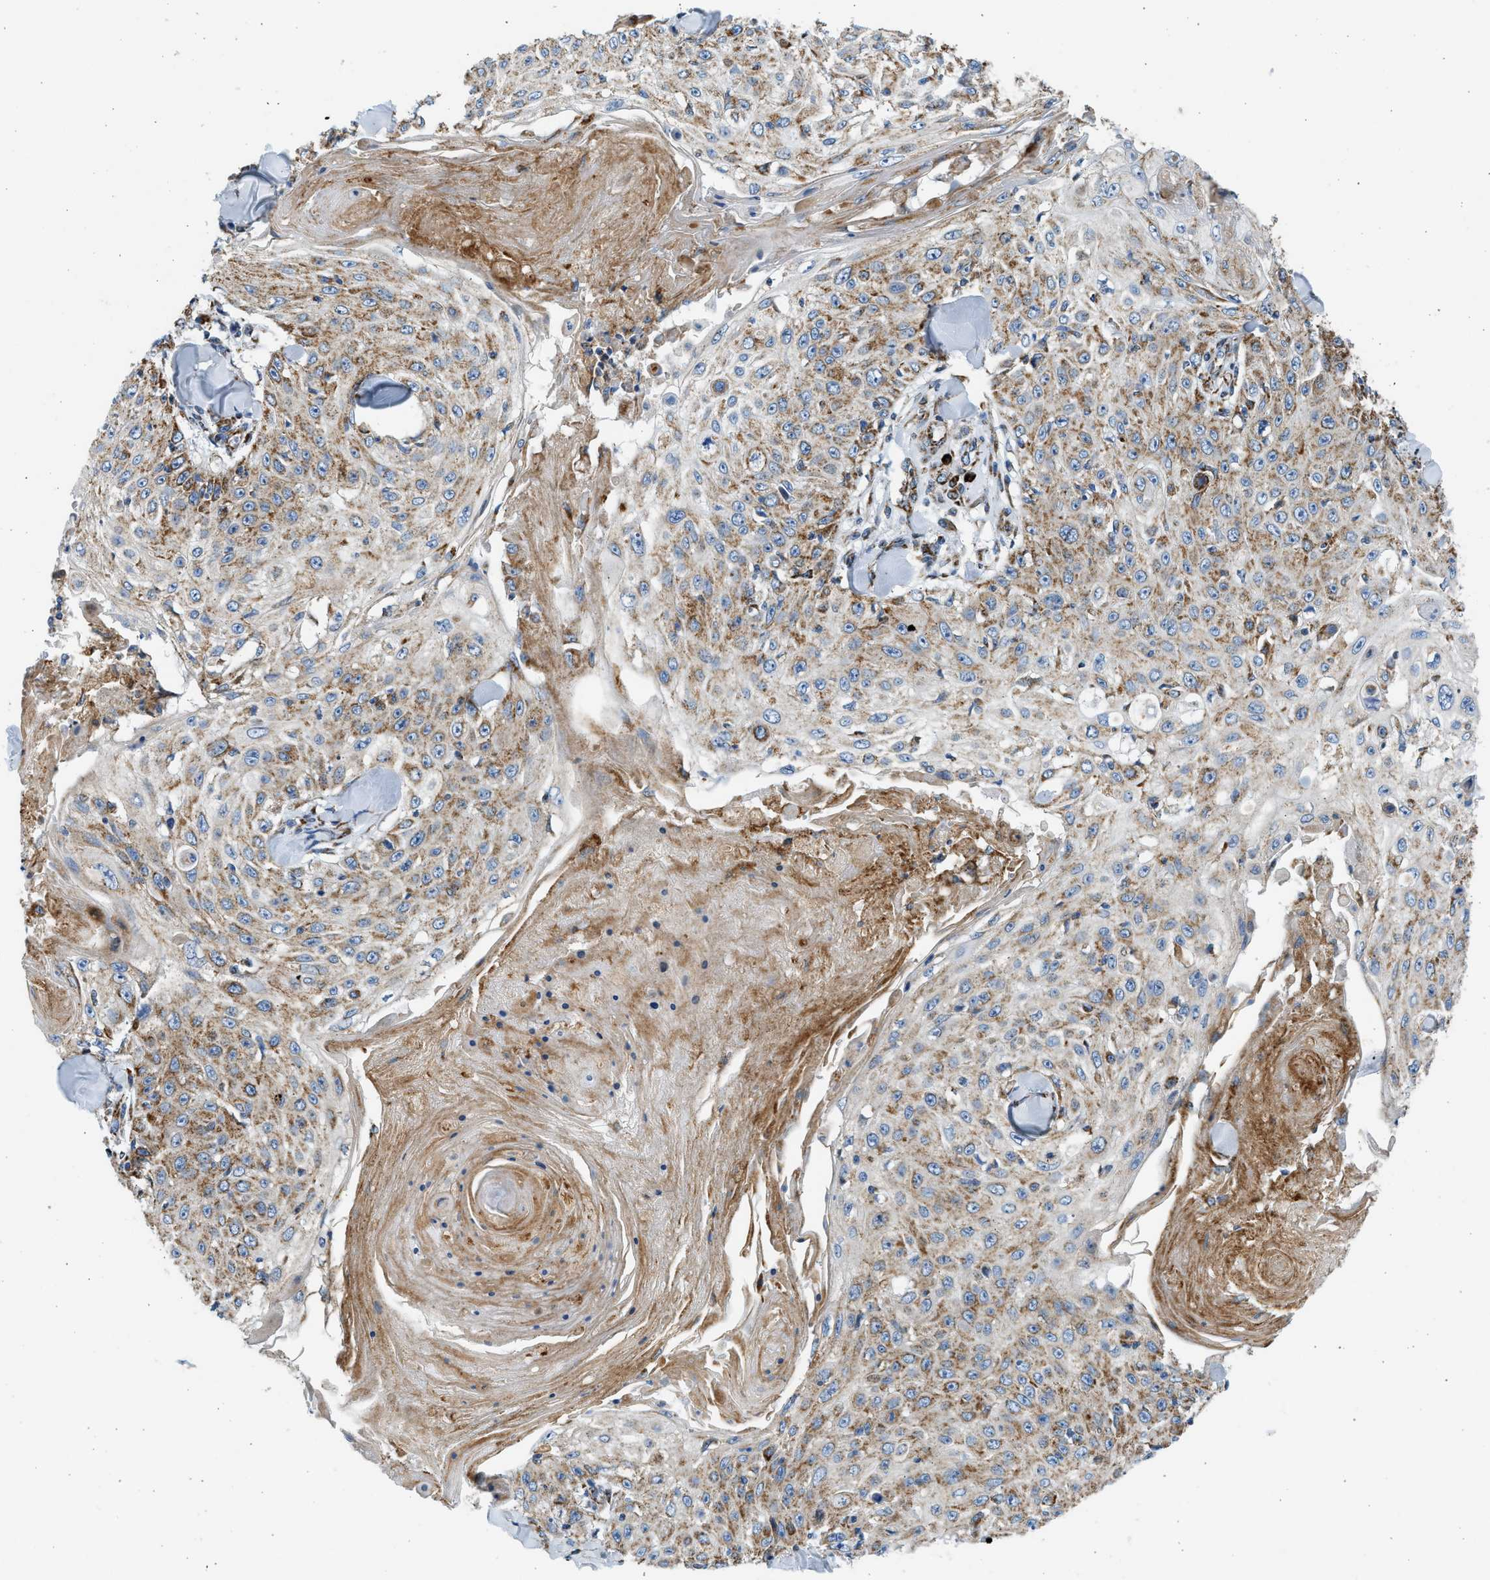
{"staining": {"intensity": "moderate", "quantity": ">75%", "location": "cytoplasmic/membranous"}, "tissue": "skin cancer", "cell_type": "Tumor cells", "image_type": "cancer", "snomed": [{"axis": "morphology", "description": "Squamous cell carcinoma, NOS"}, {"axis": "topography", "description": "Skin"}], "caption": "A high-resolution micrograph shows immunohistochemistry staining of skin cancer (squamous cell carcinoma), which shows moderate cytoplasmic/membranous positivity in approximately >75% of tumor cells.", "gene": "KCNMB3", "patient": {"sex": "male", "age": 86}}